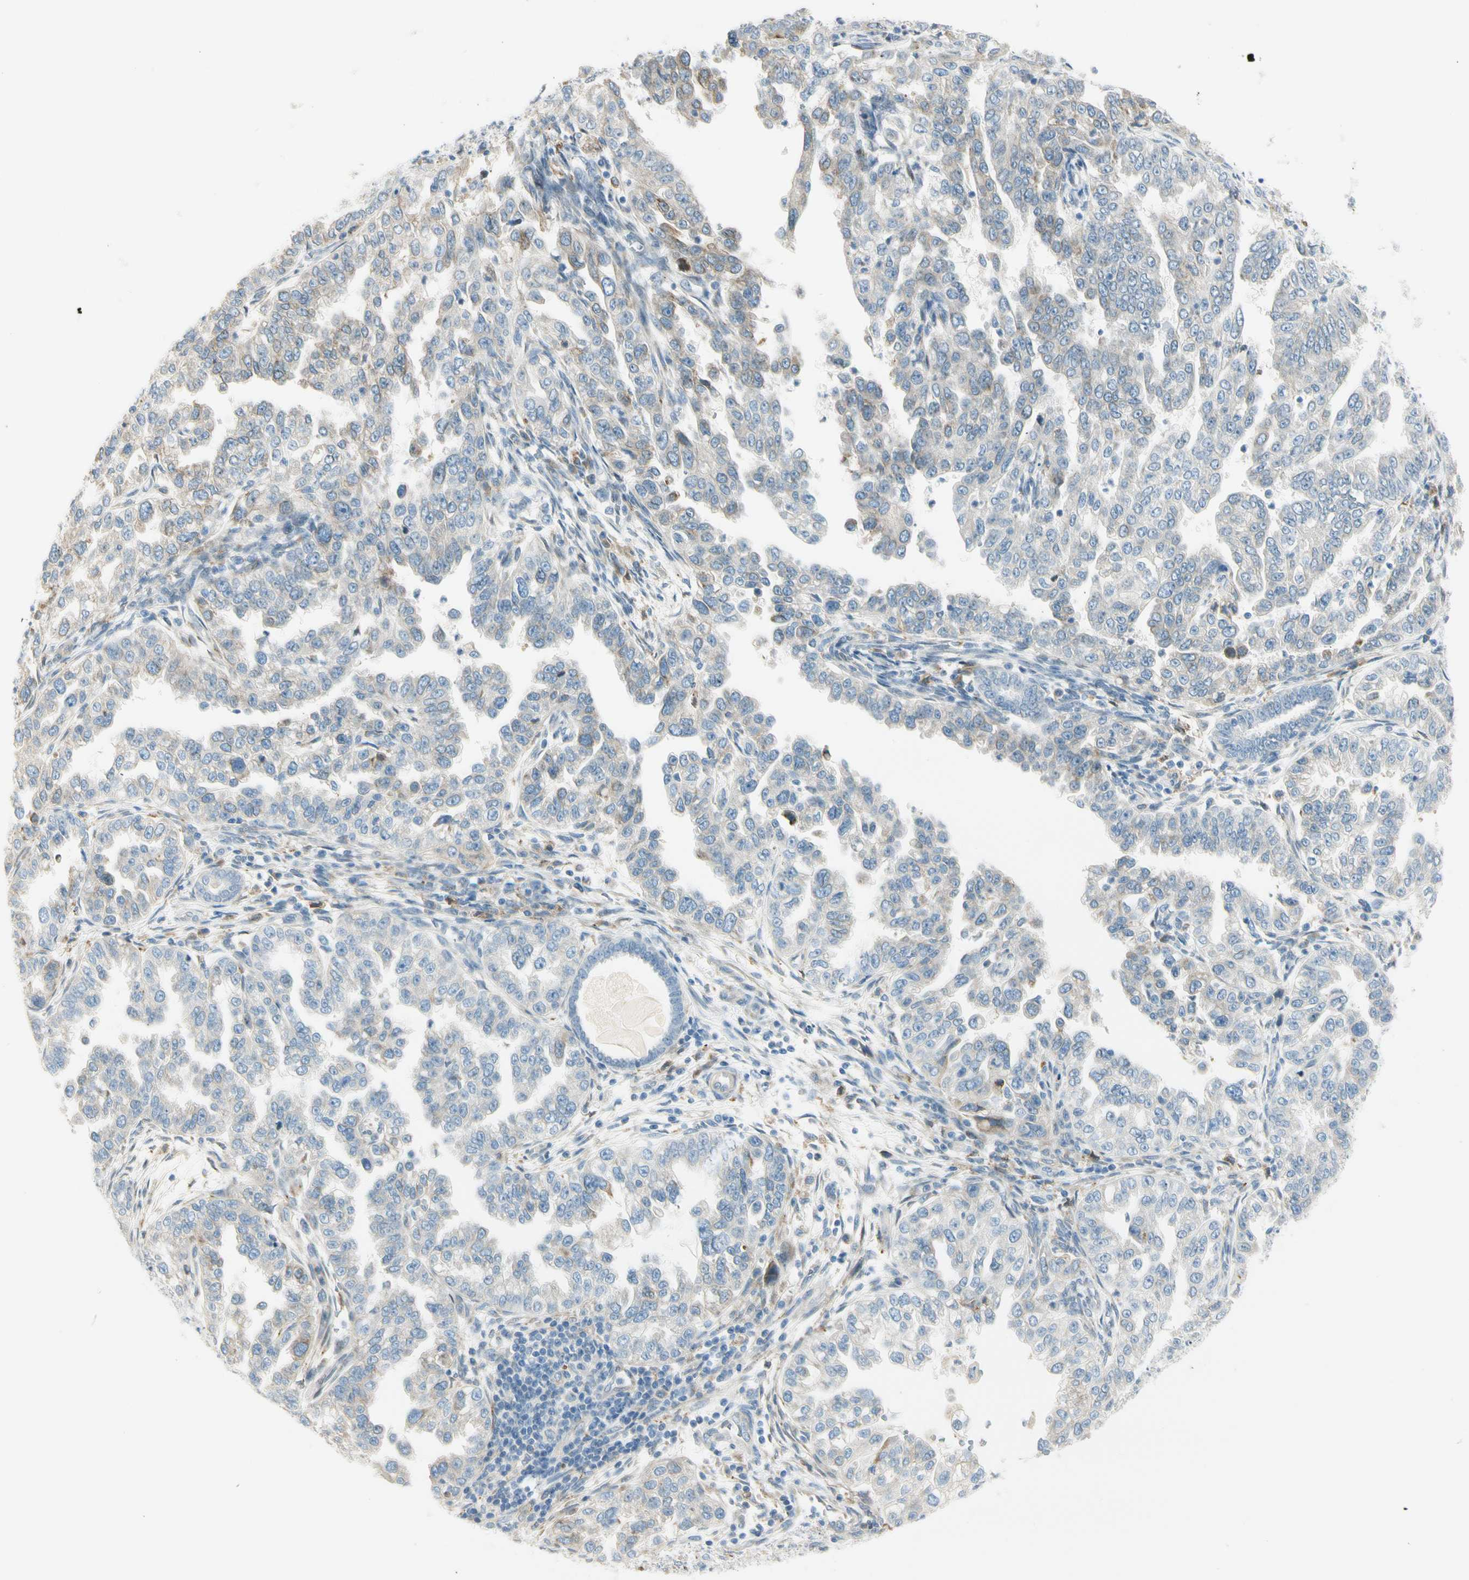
{"staining": {"intensity": "weak", "quantity": "25%-75%", "location": "cytoplasmic/membranous"}, "tissue": "endometrial cancer", "cell_type": "Tumor cells", "image_type": "cancer", "snomed": [{"axis": "morphology", "description": "Adenocarcinoma, NOS"}, {"axis": "topography", "description": "Endometrium"}], "caption": "Immunohistochemistry of human endometrial cancer (adenocarcinoma) reveals low levels of weak cytoplasmic/membranous expression in approximately 25%-75% of tumor cells.", "gene": "TNFSF11", "patient": {"sex": "female", "age": 85}}